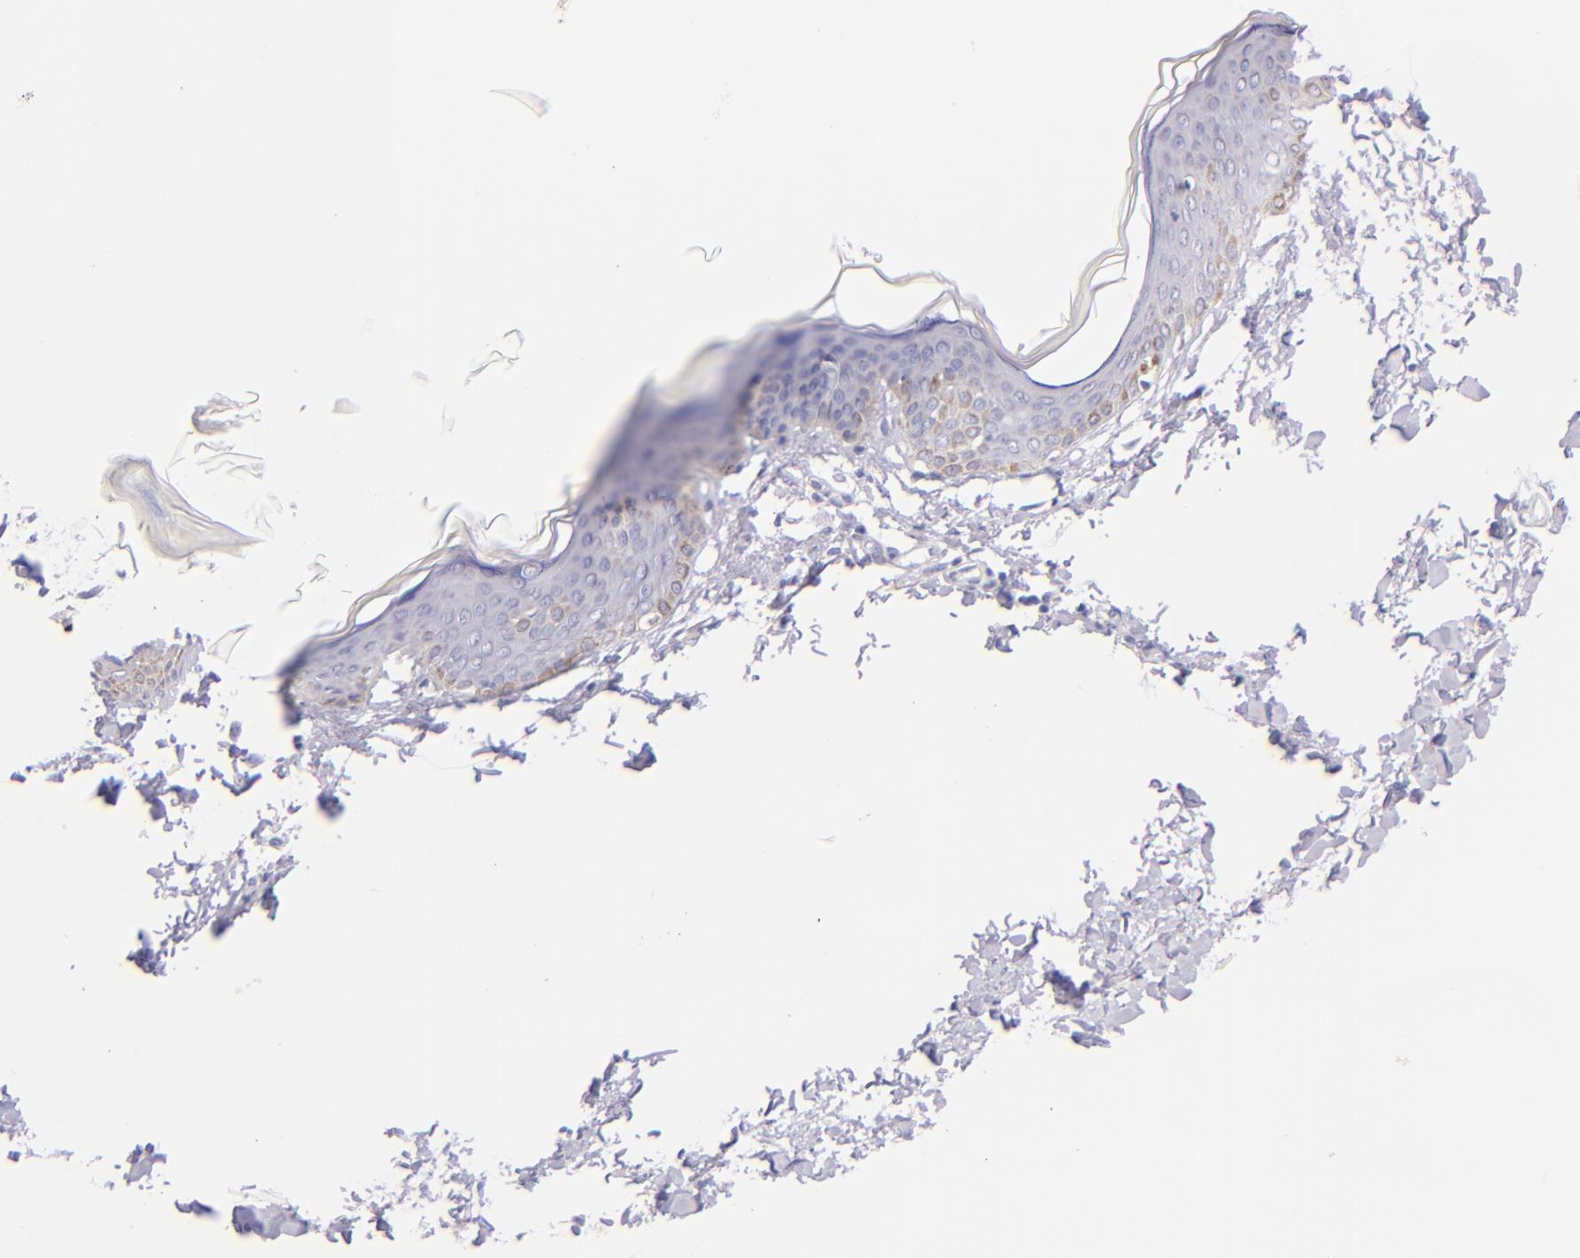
{"staining": {"intensity": "negative", "quantity": "none", "location": "none"}, "tissue": "skin", "cell_type": "Fibroblasts", "image_type": "normal", "snomed": [{"axis": "morphology", "description": "Normal tissue, NOS"}, {"axis": "topography", "description": "Skin"}], "caption": "Immunohistochemistry (IHC) of benign skin demonstrates no staining in fibroblasts.", "gene": "SDC1", "patient": {"sex": "female", "age": 17}}